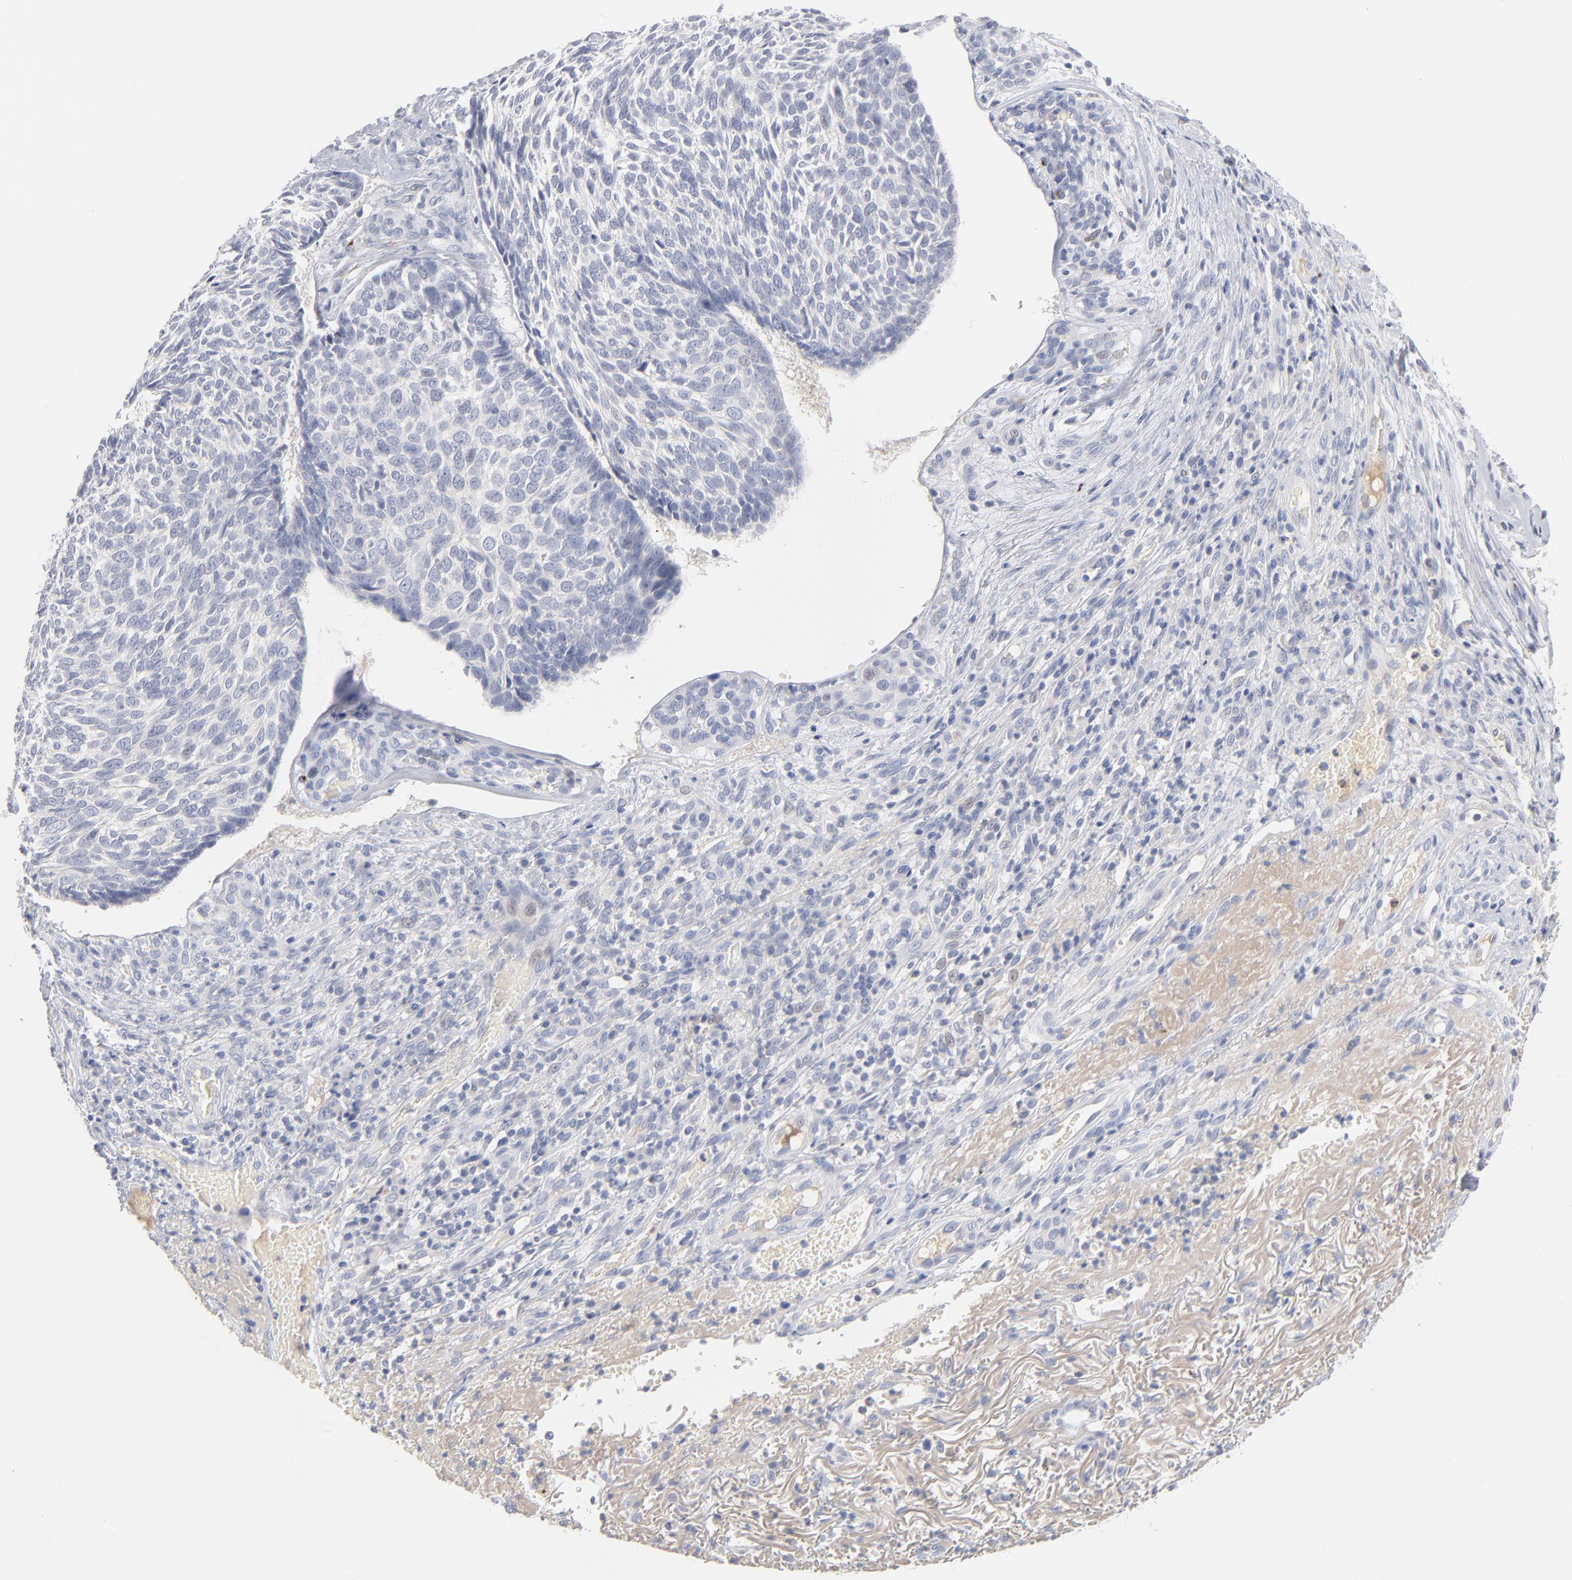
{"staining": {"intensity": "negative", "quantity": "none", "location": "none"}, "tissue": "skin cancer", "cell_type": "Tumor cells", "image_type": "cancer", "snomed": [{"axis": "morphology", "description": "Basal cell carcinoma"}, {"axis": "topography", "description": "Skin"}], "caption": "Immunohistochemistry histopathology image of skin cancer stained for a protein (brown), which reveals no expression in tumor cells. (DAB (3,3'-diaminobenzidine) immunohistochemistry, high magnification).", "gene": "F12", "patient": {"sex": "male", "age": 72}}